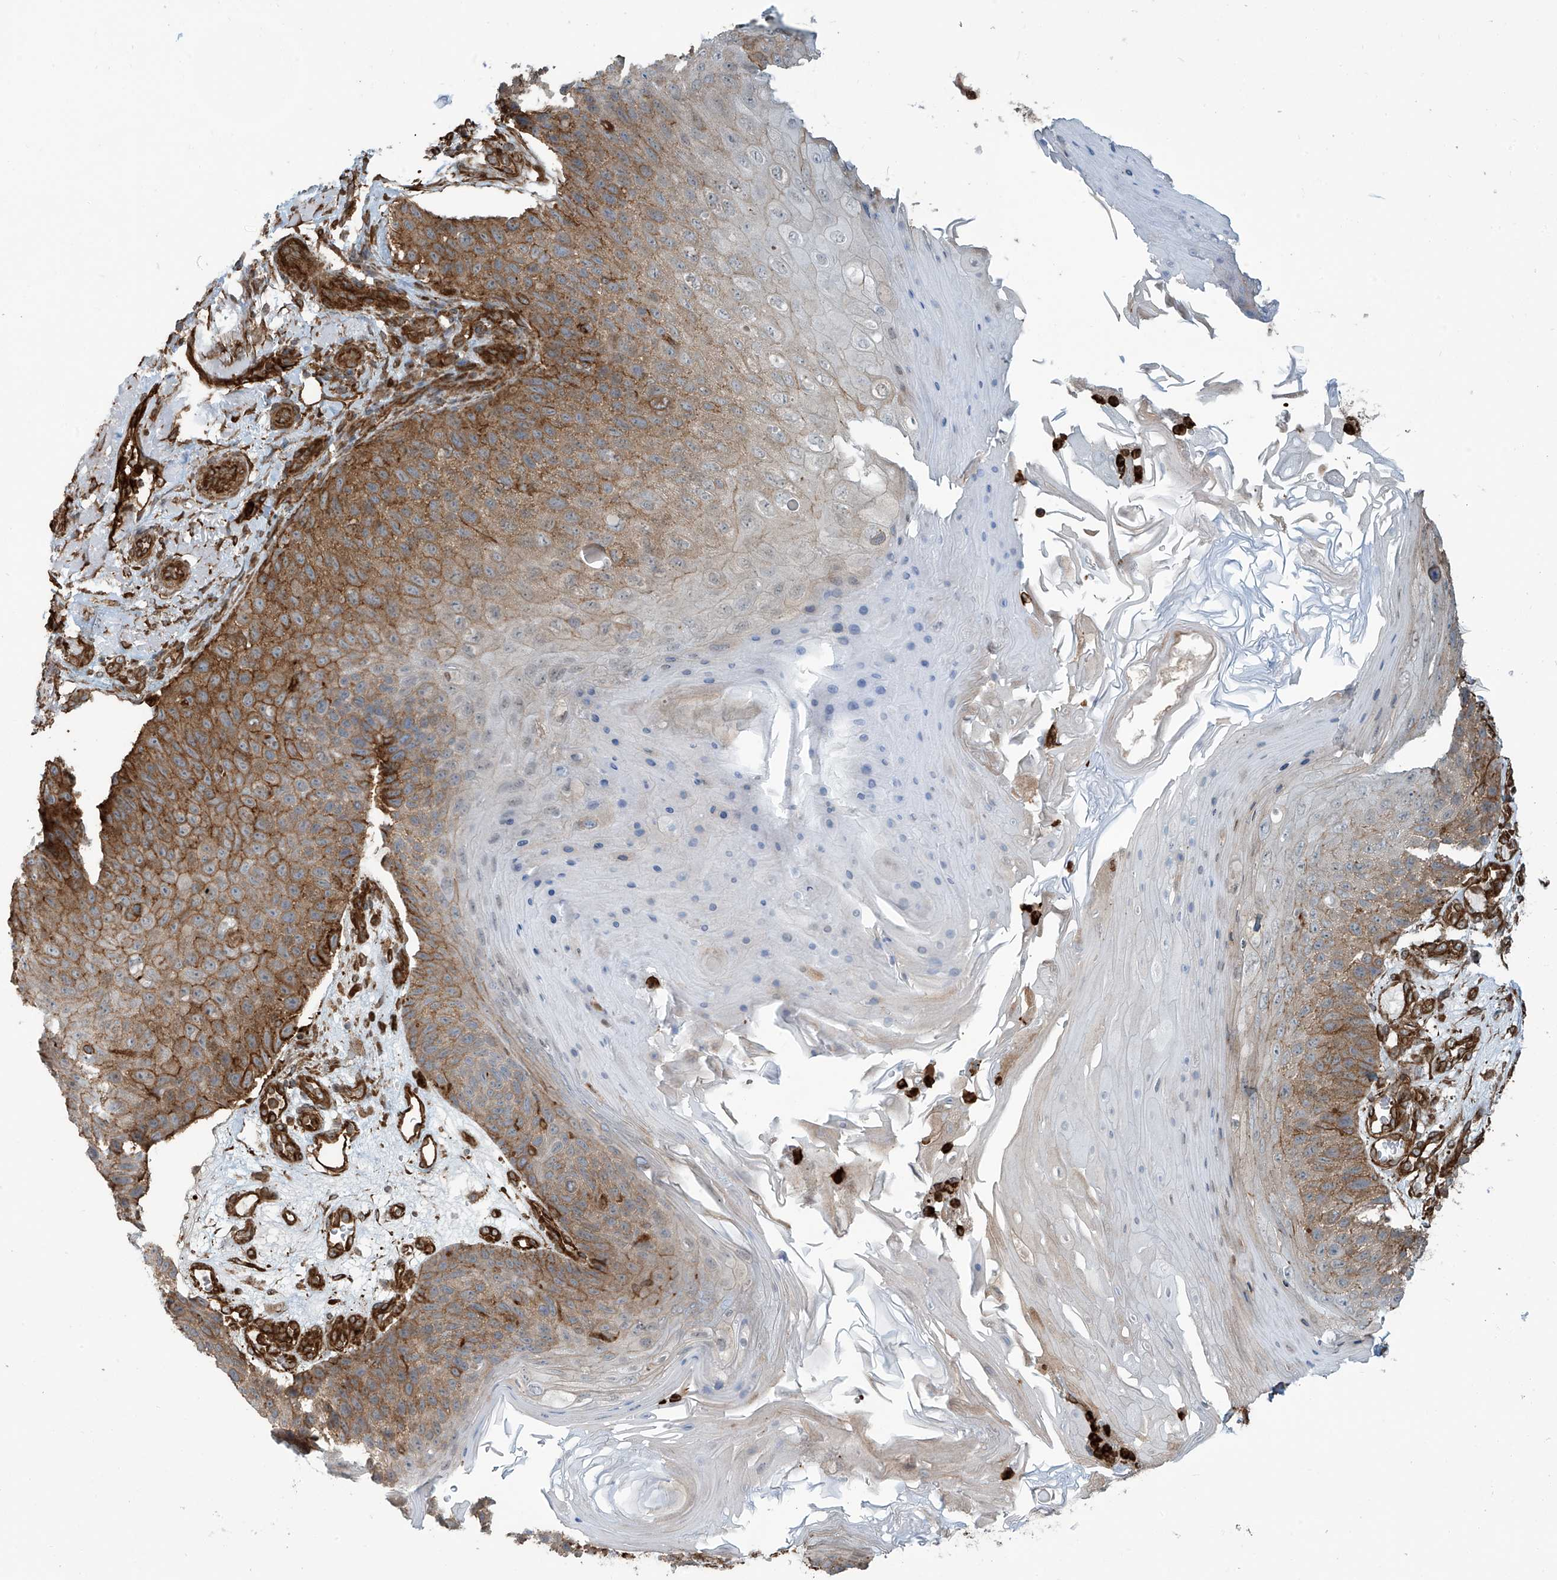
{"staining": {"intensity": "moderate", "quantity": ">75%", "location": "cytoplasmic/membranous"}, "tissue": "skin cancer", "cell_type": "Tumor cells", "image_type": "cancer", "snomed": [{"axis": "morphology", "description": "Squamous cell carcinoma, NOS"}, {"axis": "topography", "description": "Skin"}], "caption": "A histopathology image of human skin cancer (squamous cell carcinoma) stained for a protein shows moderate cytoplasmic/membranous brown staining in tumor cells.", "gene": "SLC9A2", "patient": {"sex": "female", "age": 88}}